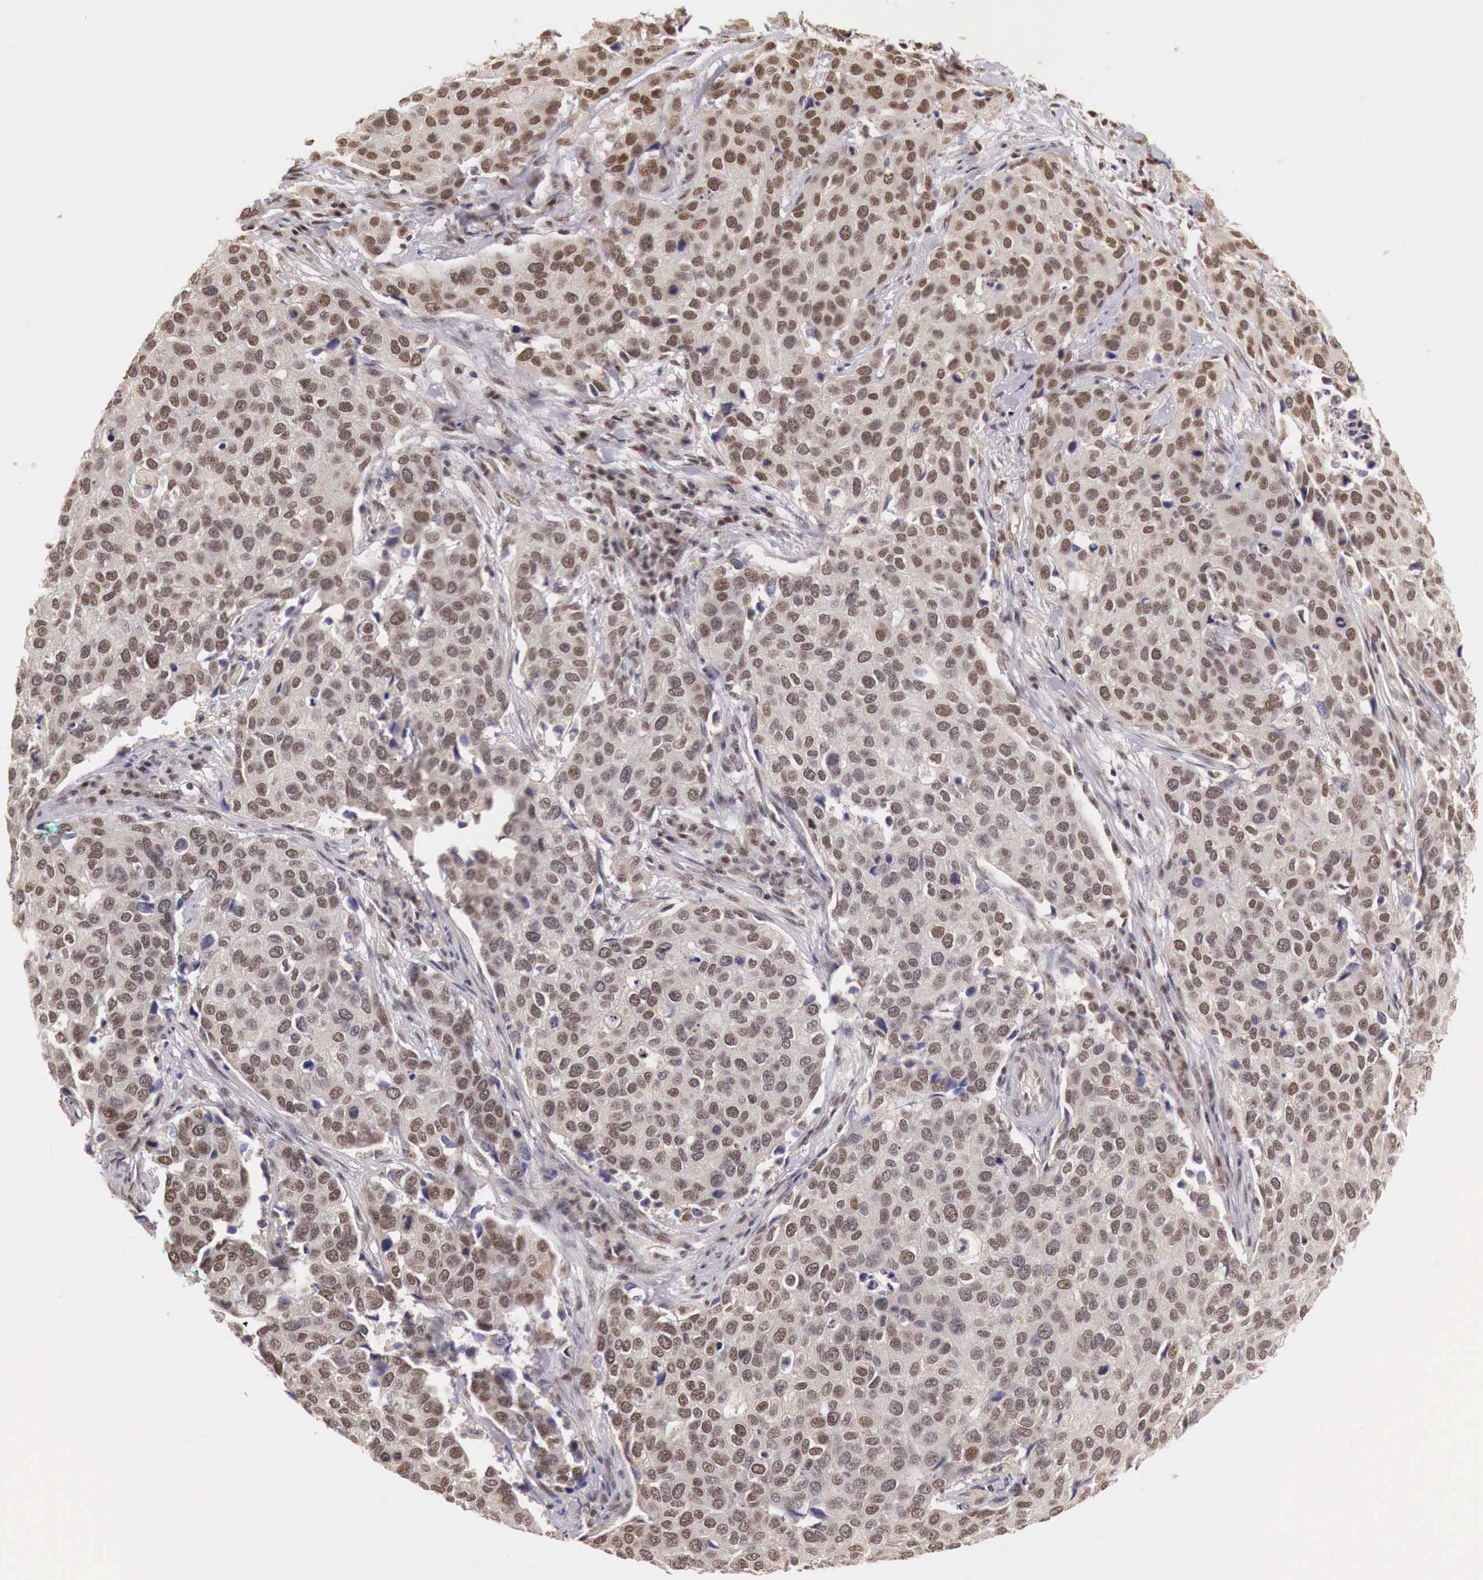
{"staining": {"intensity": "weak", "quantity": ">75%", "location": "cytoplasmic/membranous,nuclear"}, "tissue": "cervical cancer", "cell_type": "Tumor cells", "image_type": "cancer", "snomed": [{"axis": "morphology", "description": "Squamous cell carcinoma, NOS"}, {"axis": "topography", "description": "Cervix"}], "caption": "Immunohistochemical staining of cervical squamous cell carcinoma displays weak cytoplasmic/membranous and nuclear protein expression in approximately >75% of tumor cells.", "gene": "GPKOW", "patient": {"sex": "female", "age": 54}}